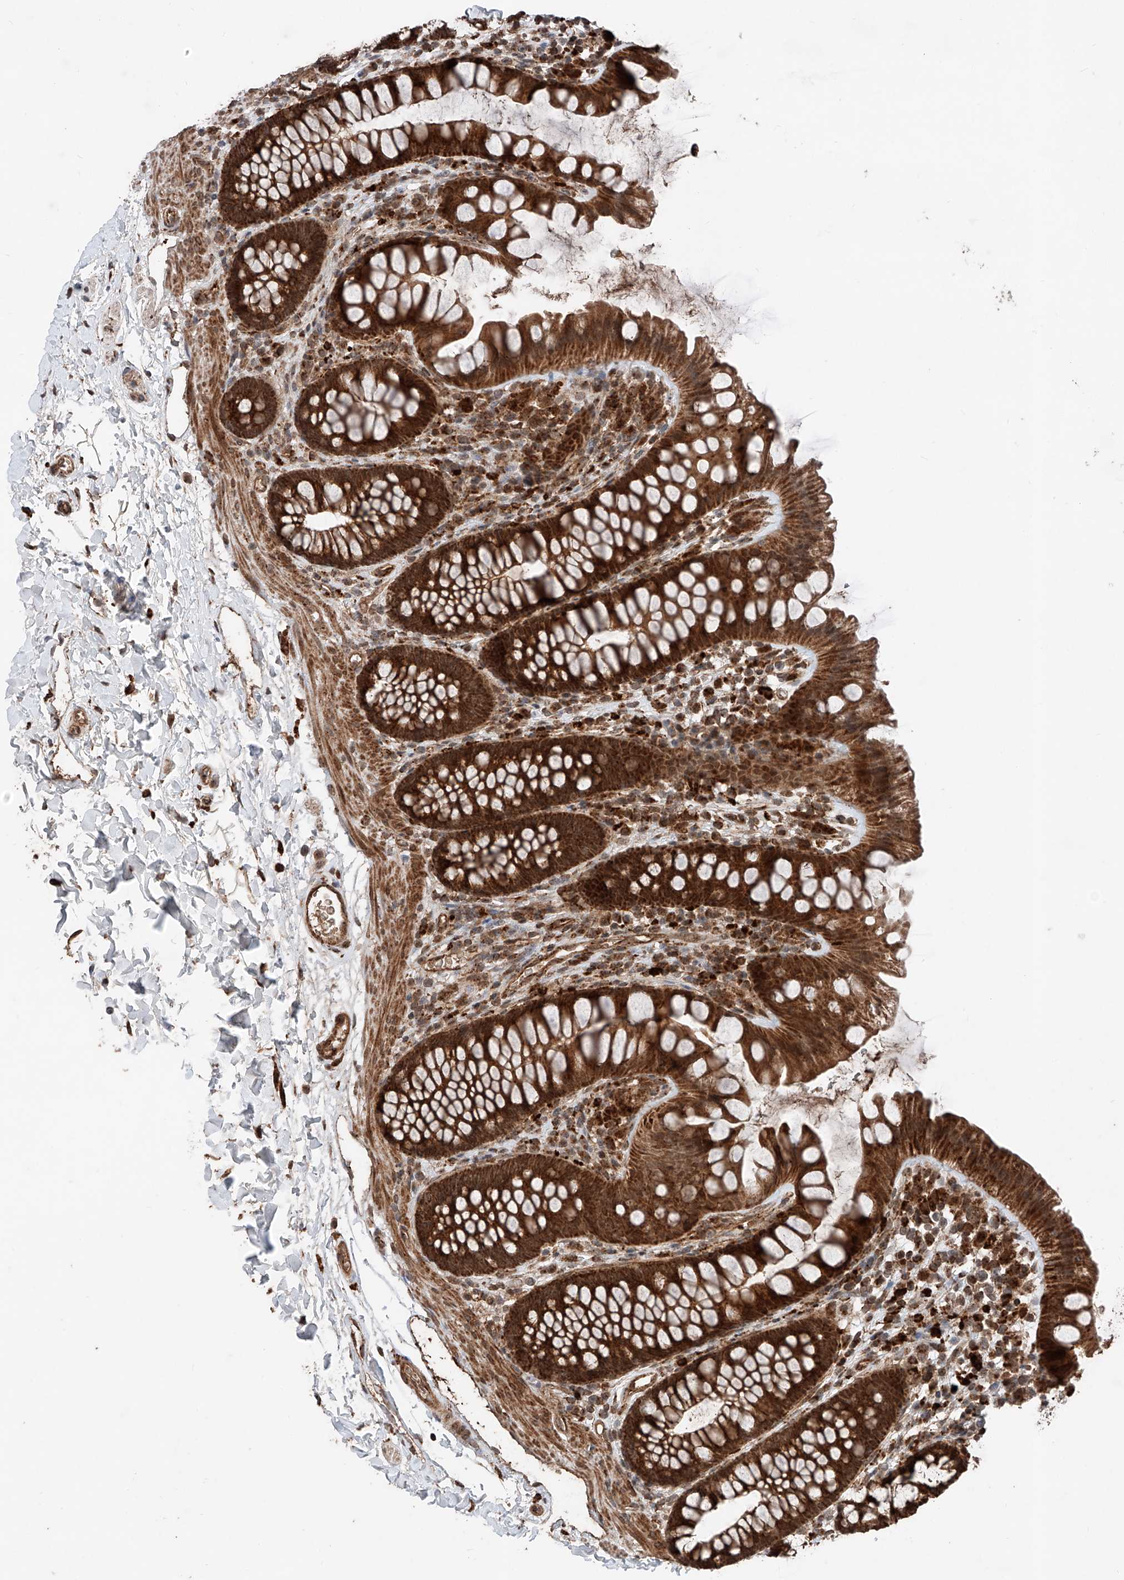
{"staining": {"intensity": "strong", "quantity": ">75%", "location": "cytoplasmic/membranous"}, "tissue": "colon", "cell_type": "Endothelial cells", "image_type": "normal", "snomed": [{"axis": "morphology", "description": "Normal tissue, NOS"}, {"axis": "topography", "description": "Colon"}], "caption": "Colon was stained to show a protein in brown. There is high levels of strong cytoplasmic/membranous expression in approximately >75% of endothelial cells. (DAB (3,3'-diaminobenzidine) IHC with brightfield microscopy, high magnification).", "gene": "ZSCAN29", "patient": {"sex": "female", "age": 62}}